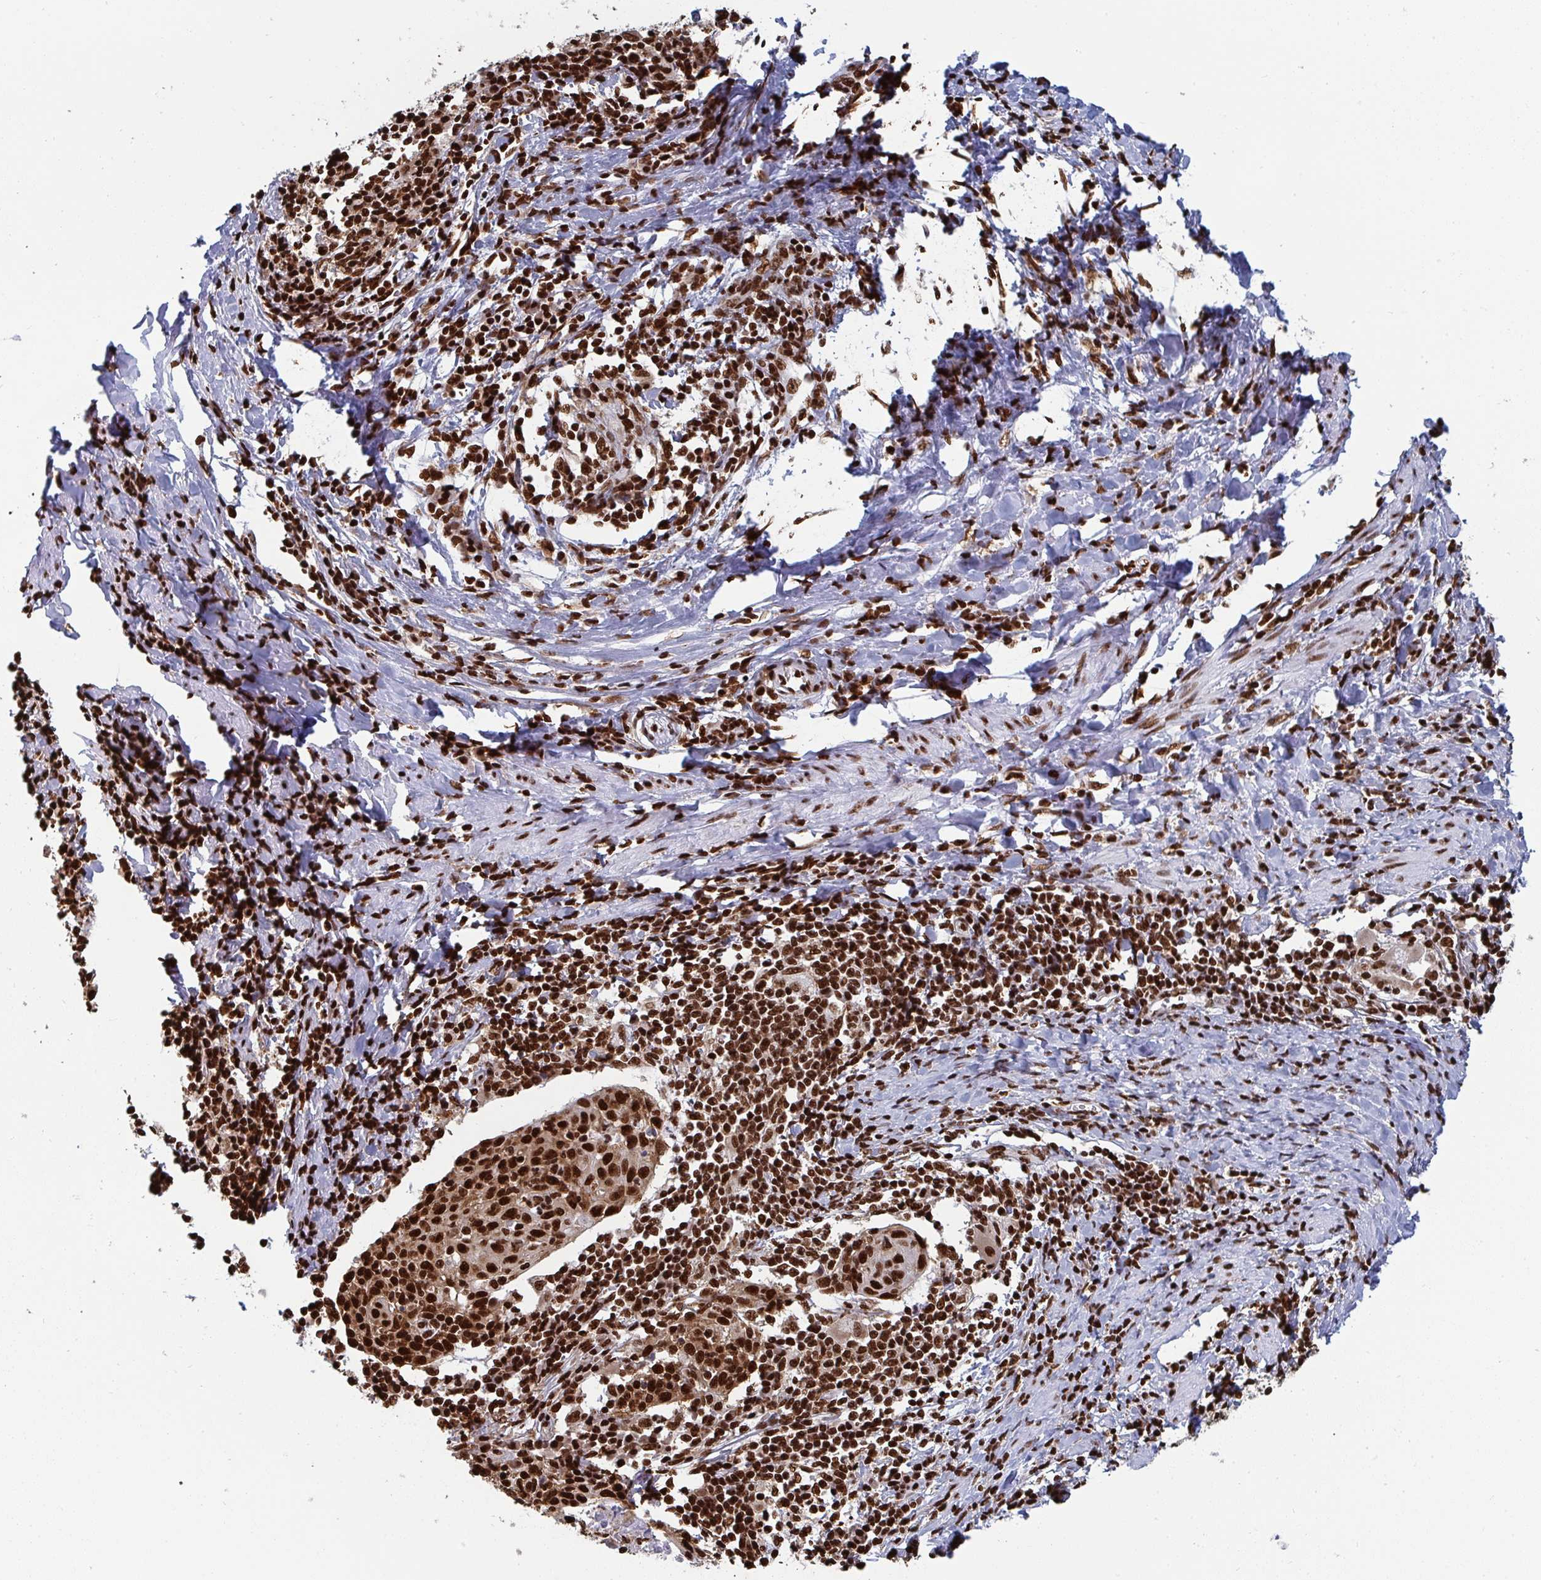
{"staining": {"intensity": "strong", "quantity": ">75%", "location": "nuclear"}, "tissue": "cervical cancer", "cell_type": "Tumor cells", "image_type": "cancer", "snomed": [{"axis": "morphology", "description": "Squamous cell carcinoma, NOS"}, {"axis": "topography", "description": "Cervix"}], "caption": "Immunohistochemical staining of human cervical cancer (squamous cell carcinoma) exhibits high levels of strong nuclear protein staining in approximately >75% of tumor cells.", "gene": "GAR1", "patient": {"sex": "female", "age": 52}}